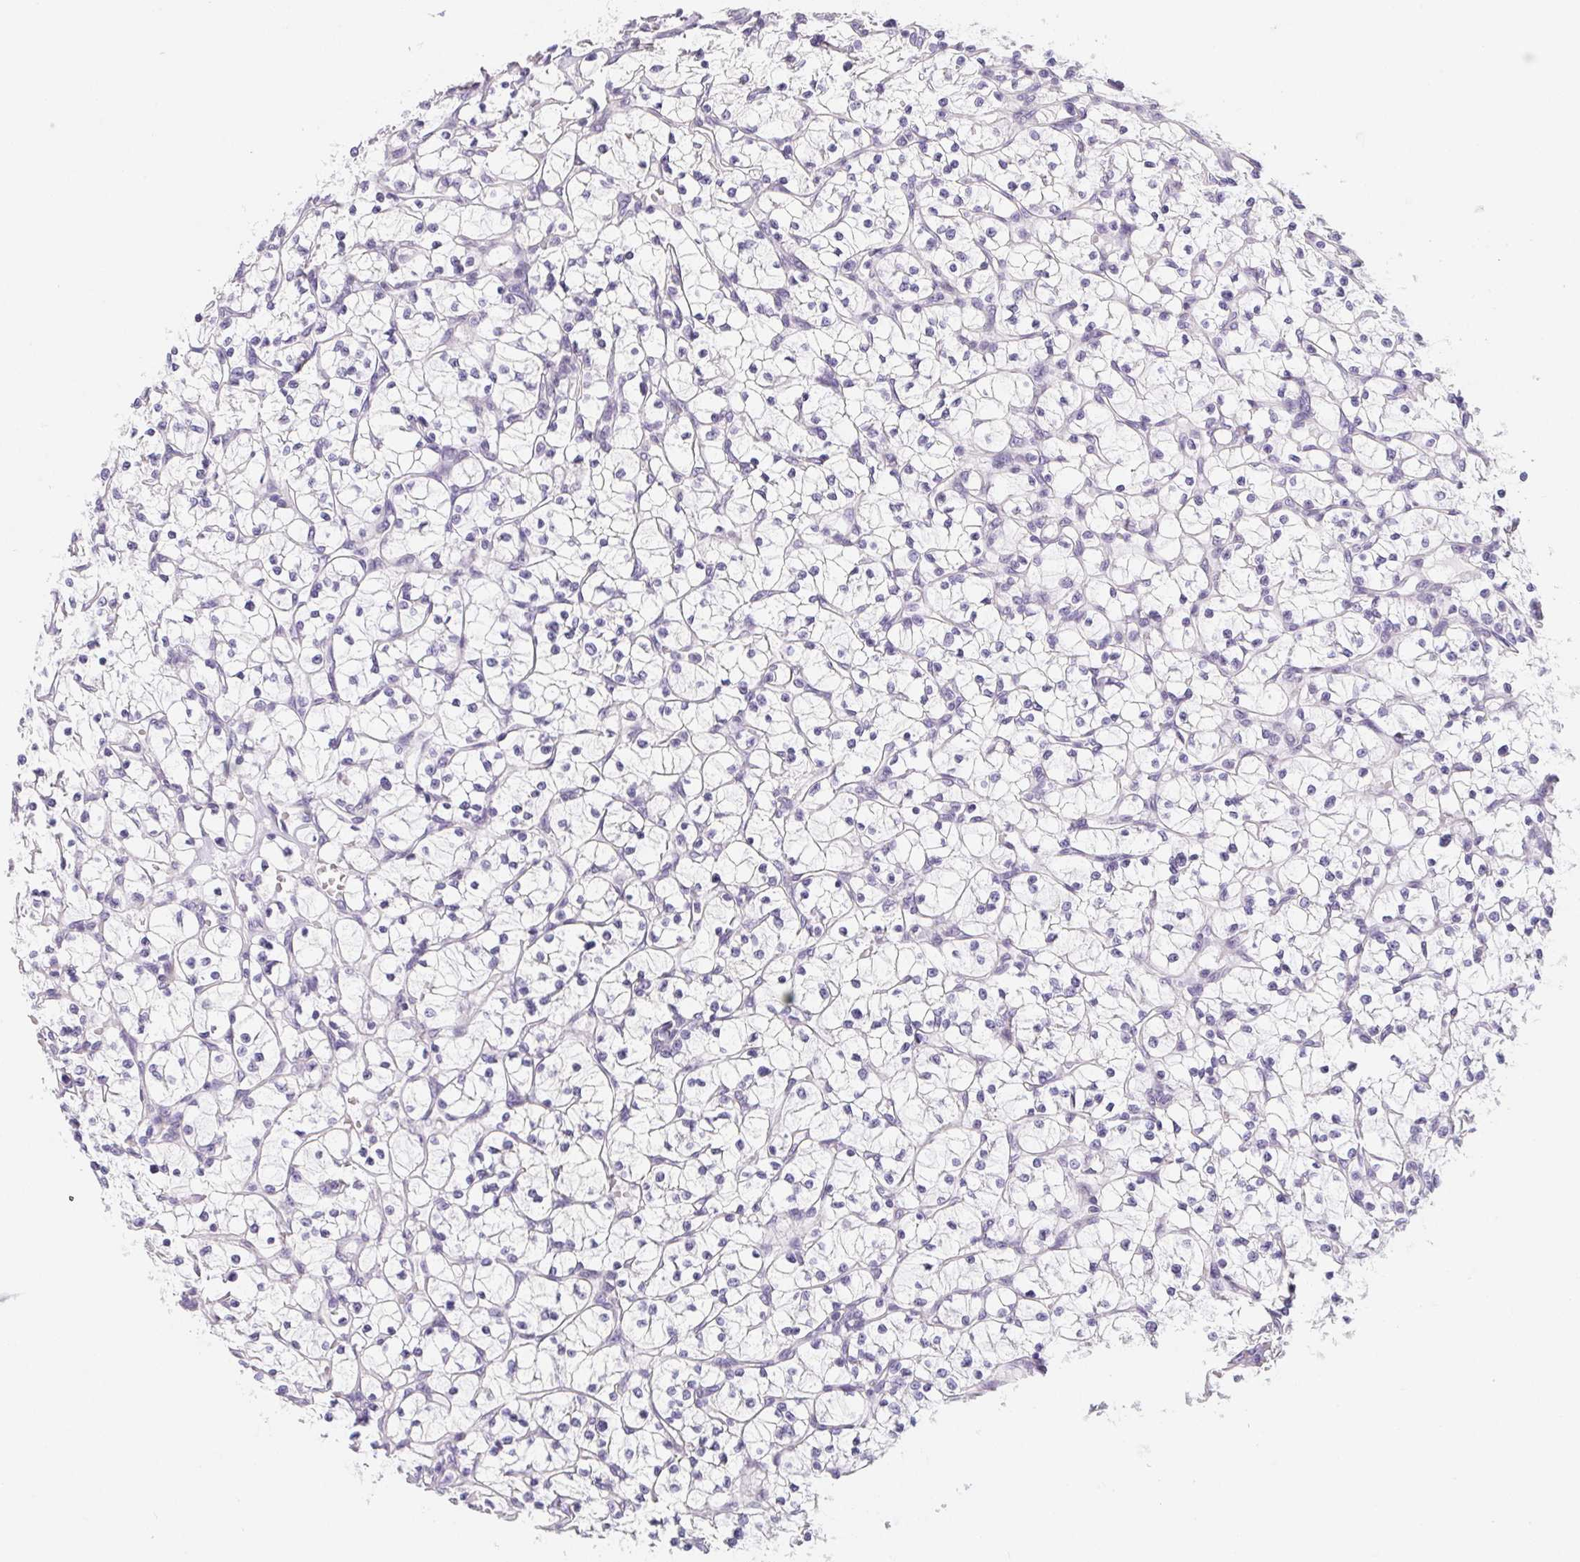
{"staining": {"intensity": "negative", "quantity": "none", "location": "none"}, "tissue": "renal cancer", "cell_type": "Tumor cells", "image_type": "cancer", "snomed": [{"axis": "morphology", "description": "Adenocarcinoma, NOS"}, {"axis": "topography", "description": "Kidney"}], "caption": "IHC of human adenocarcinoma (renal) demonstrates no positivity in tumor cells.", "gene": "MAP1A", "patient": {"sex": "female", "age": 64}}